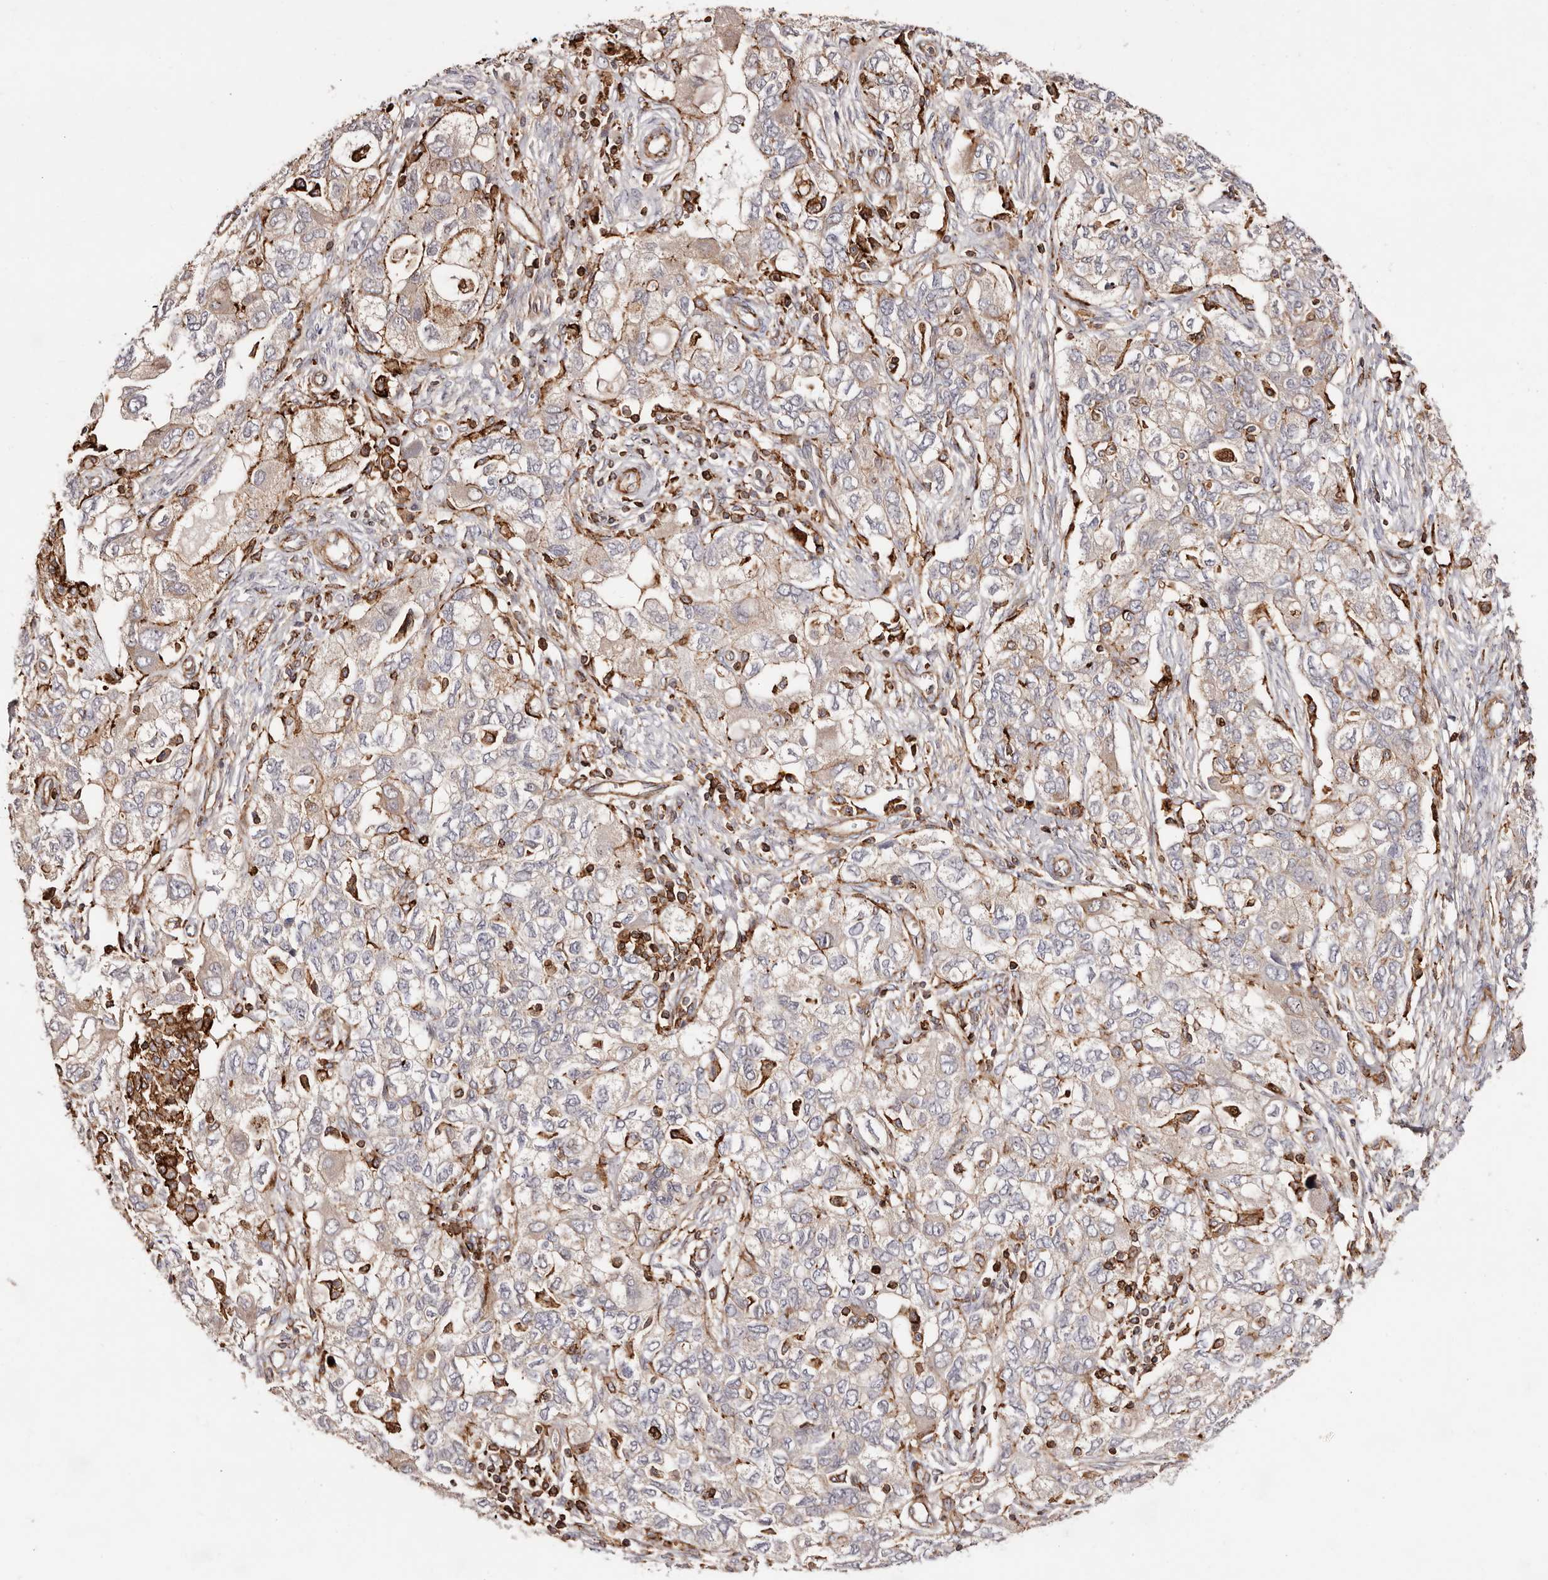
{"staining": {"intensity": "weak", "quantity": "<25%", "location": "cytoplasmic/membranous"}, "tissue": "ovarian cancer", "cell_type": "Tumor cells", "image_type": "cancer", "snomed": [{"axis": "morphology", "description": "Carcinoma, NOS"}, {"axis": "morphology", "description": "Cystadenocarcinoma, serous, NOS"}, {"axis": "topography", "description": "Ovary"}], "caption": "A high-resolution photomicrograph shows immunohistochemistry (IHC) staining of carcinoma (ovarian), which reveals no significant staining in tumor cells.", "gene": "PTPN22", "patient": {"sex": "female", "age": 69}}